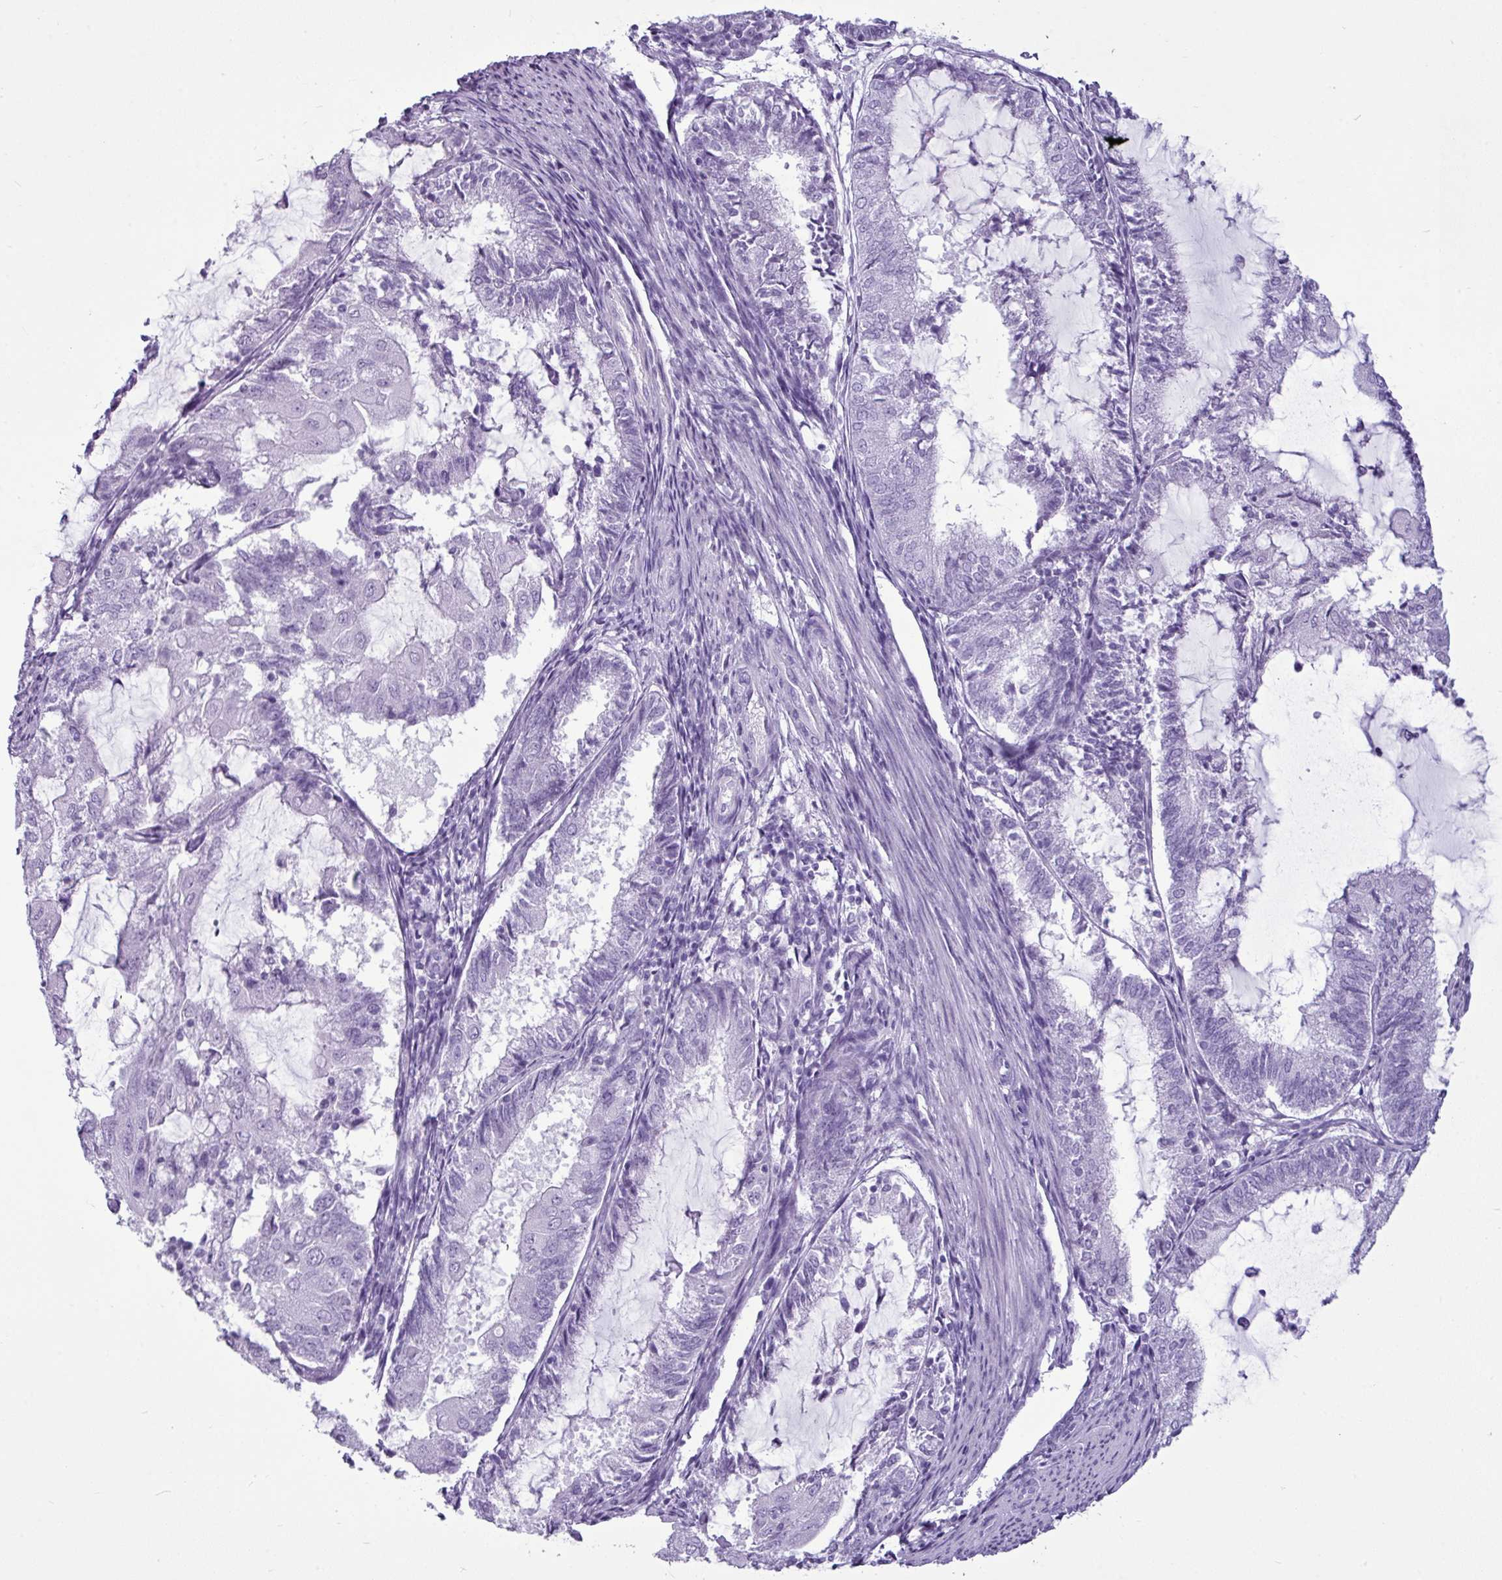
{"staining": {"intensity": "negative", "quantity": "none", "location": "none"}, "tissue": "endometrial cancer", "cell_type": "Tumor cells", "image_type": "cancer", "snomed": [{"axis": "morphology", "description": "Adenocarcinoma, NOS"}, {"axis": "topography", "description": "Endometrium"}], "caption": "Tumor cells are negative for protein expression in human endometrial cancer (adenocarcinoma). The staining was performed using DAB (3,3'-diaminobenzidine) to visualize the protein expression in brown, while the nuclei were stained in blue with hematoxylin (Magnification: 20x).", "gene": "AMY1B", "patient": {"sex": "female", "age": 81}}